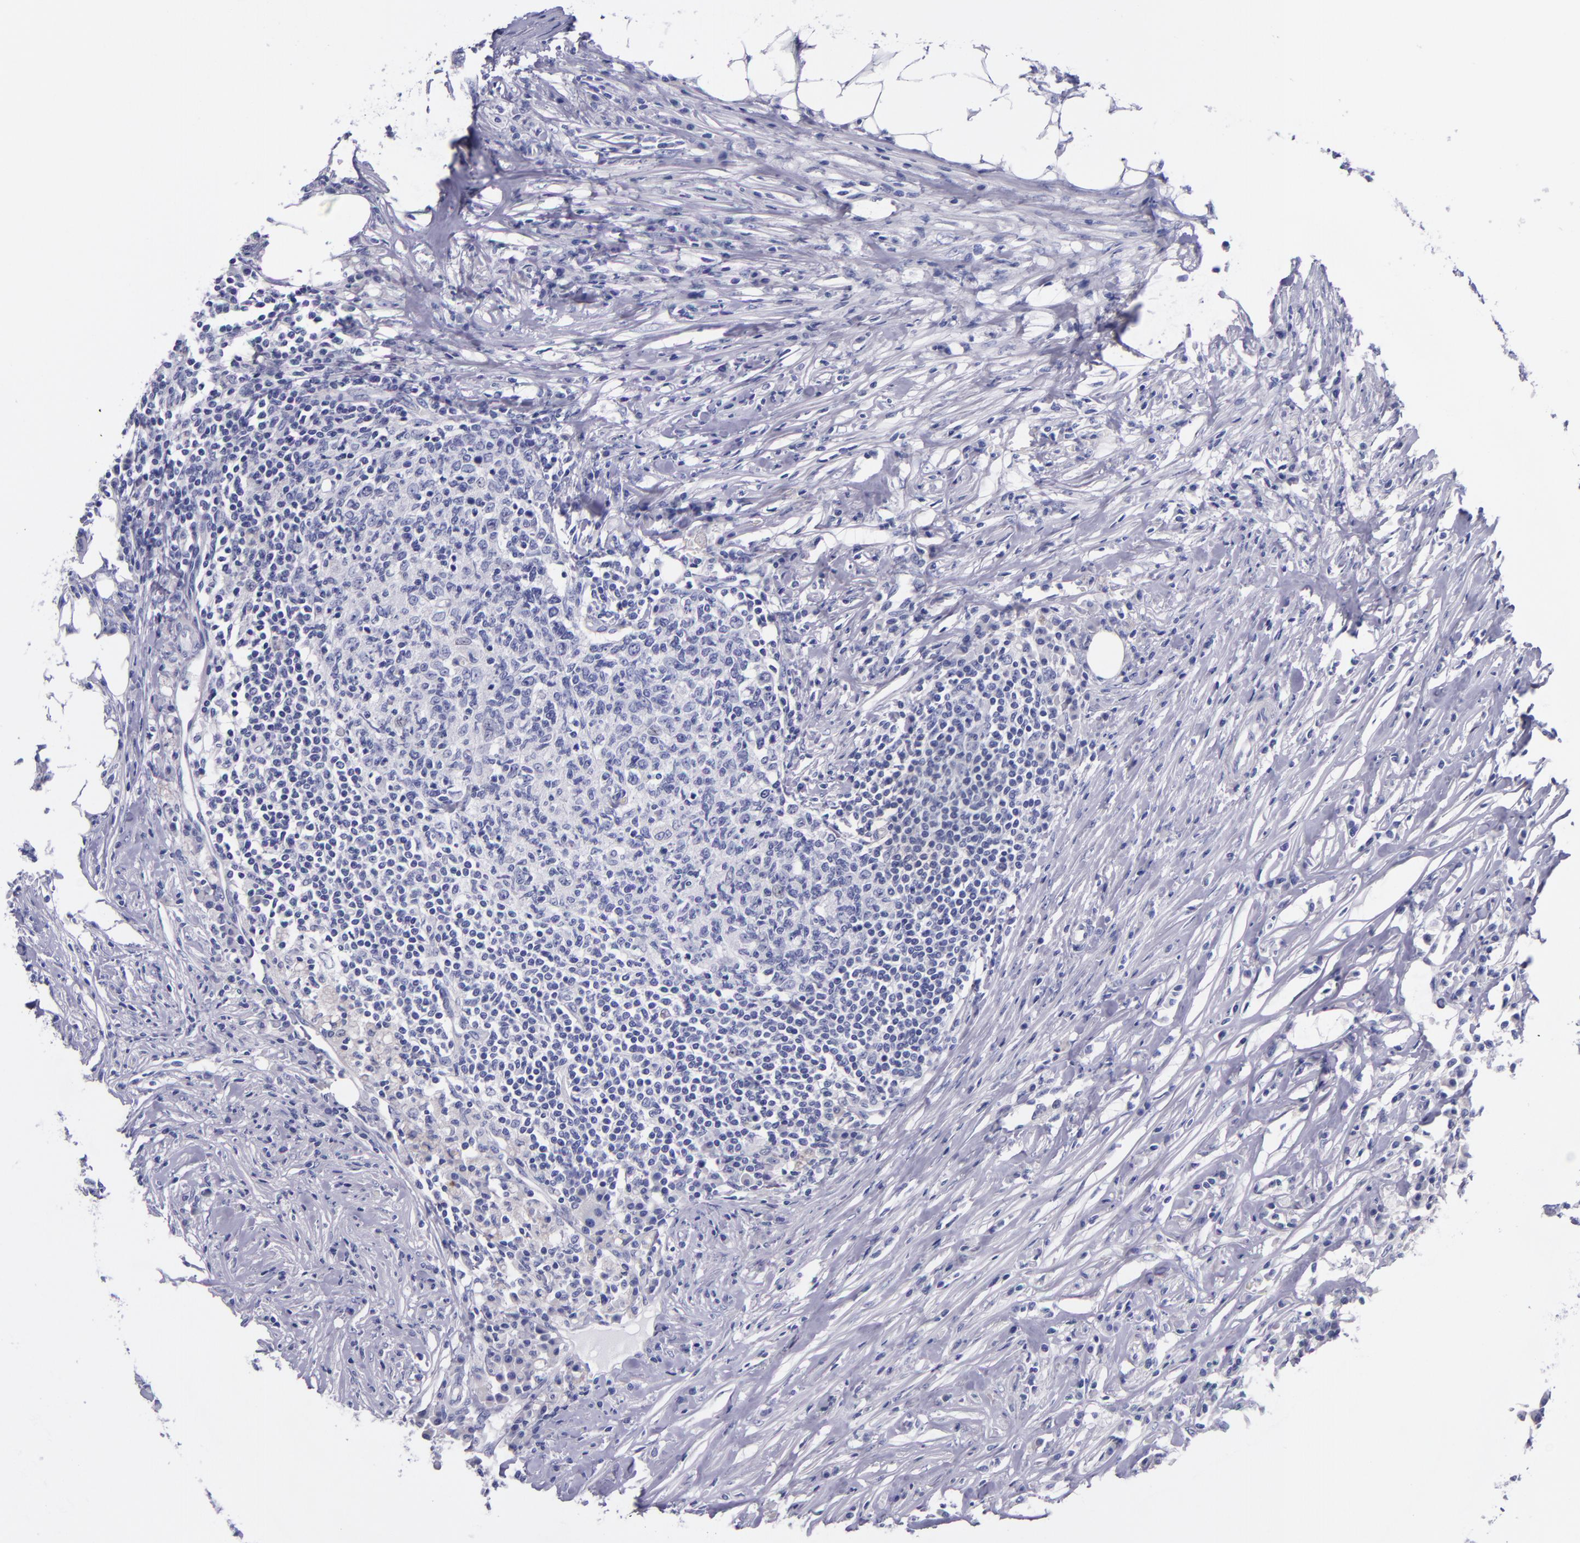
{"staining": {"intensity": "negative", "quantity": "none", "location": "none"}, "tissue": "colorectal cancer", "cell_type": "Tumor cells", "image_type": "cancer", "snomed": [{"axis": "morphology", "description": "Adenocarcinoma, NOS"}, {"axis": "topography", "description": "Colon"}], "caption": "The photomicrograph displays no staining of tumor cells in colorectal adenocarcinoma.", "gene": "SV2A", "patient": {"sex": "male", "age": 71}}